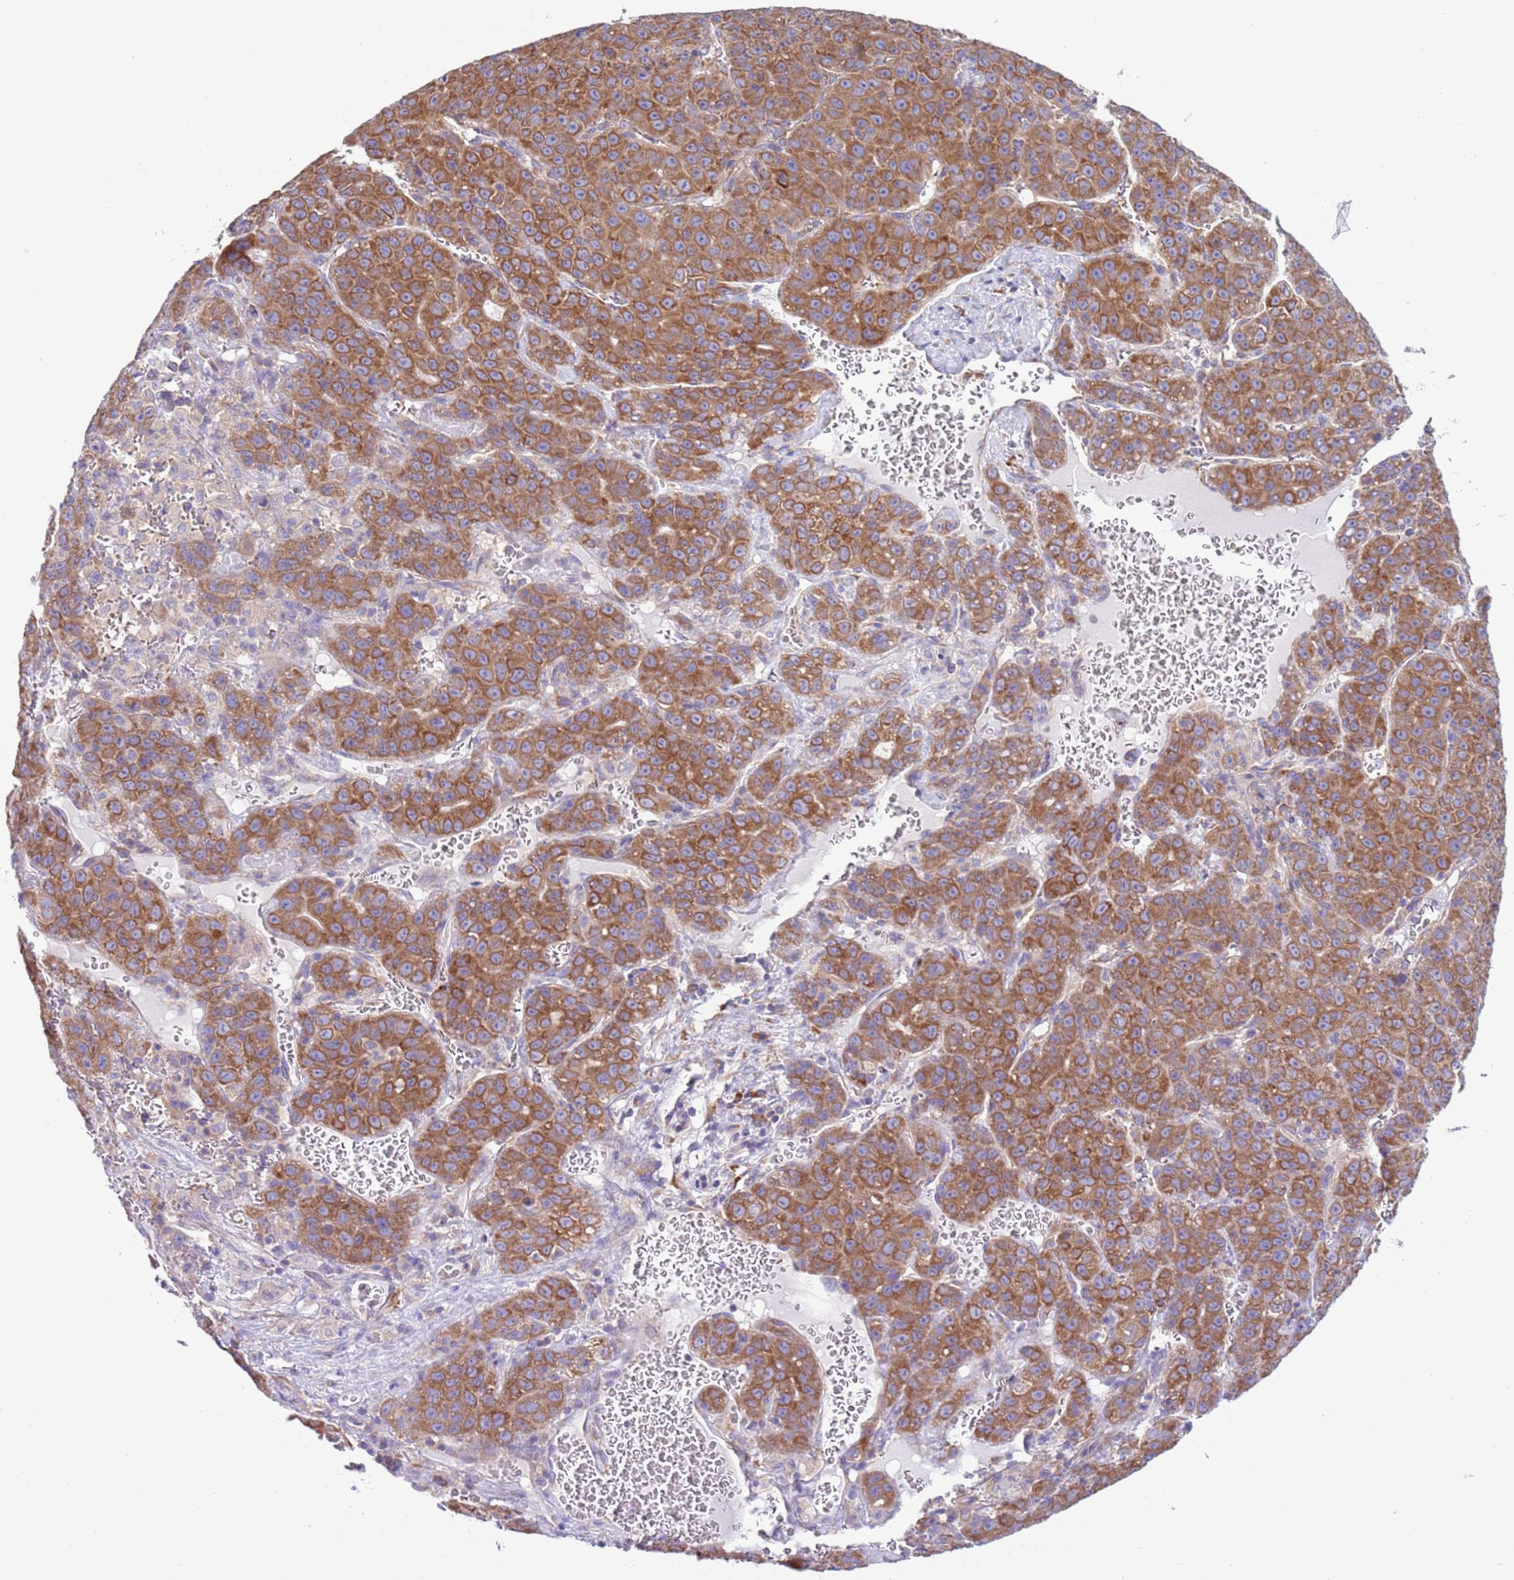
{"staining": {"intensity": "moderate", "quantity": ">75%", "location": "cytoplasmic/membranous"}, "tissue": "liver cancer", "cell_type": "Tumor cells", "image_type": "cancer", "snomed": [{"axis": "morphology", "description": "Carcinoma, Hepatocellular, NOS"}, {"axis": "topography", "description": "Liver"}], "caption": "The image demonstrates immunohistochemical staining of liver hepatocellular carcinoma. There is moderate cytoplasmic/membranous staining is identified in about >75% of tumor cells.", "gene": "VARS1", "patient": {"sex": "female", "age": 53}}